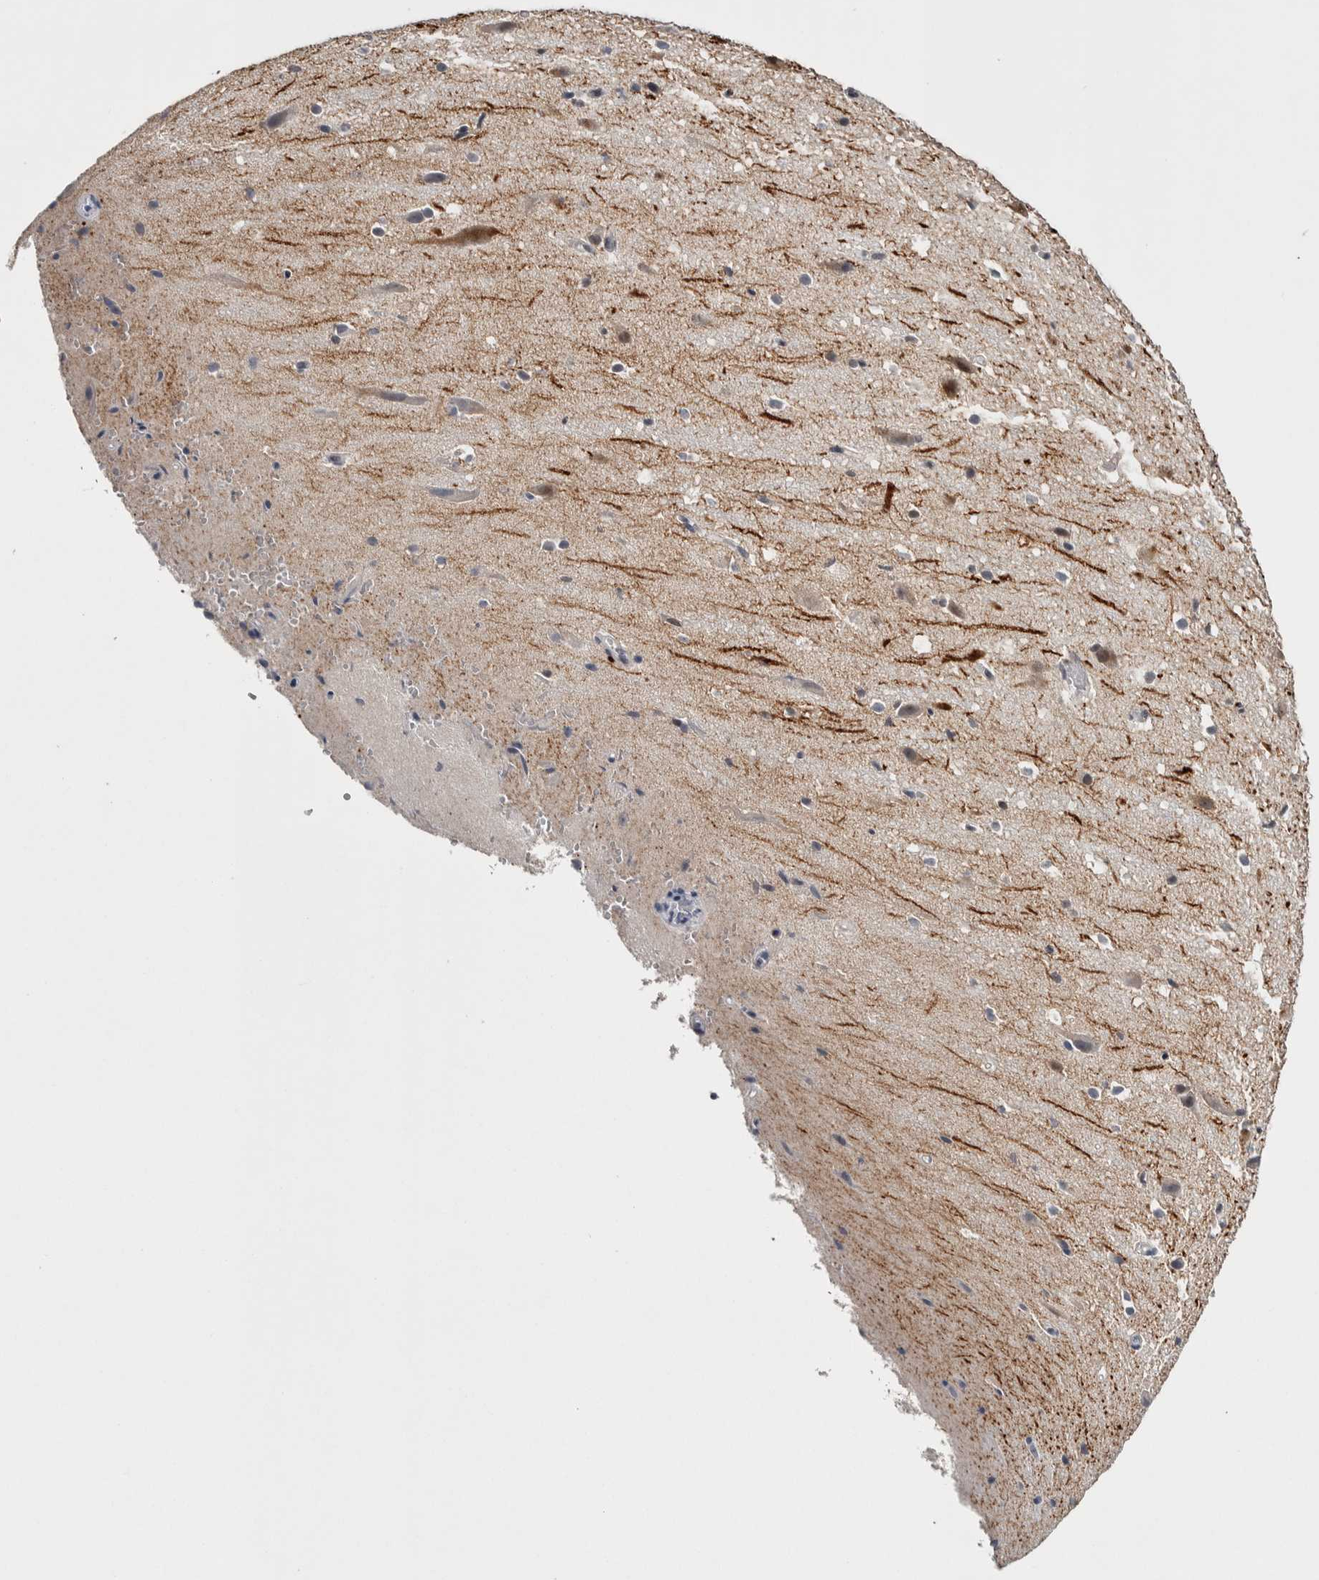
{"staining": {"intensity": "negative", "quantity": "none", "location": "none"}, "tissue": "cerebral cortex", "cell_type": "Endothelial cells", "image_type": "normal", "snomed": [{"axis": "morphology", "description": "Normal tissue, NOS"}, {"axis": "morphology", "description": "Developmental malformation"}, {"axis": "topography", "description": "Cerebral cortex"}], "caption": "Immunohistochemical staining of normal human cerebral cortex displays no significant positivity in endothelial cells. (DAB (3,3'-diaminobenzidine) IHC with hematoxylin counter stain).", "gene": "ASPN", "patient": {"sex": "female", "age": 30}}